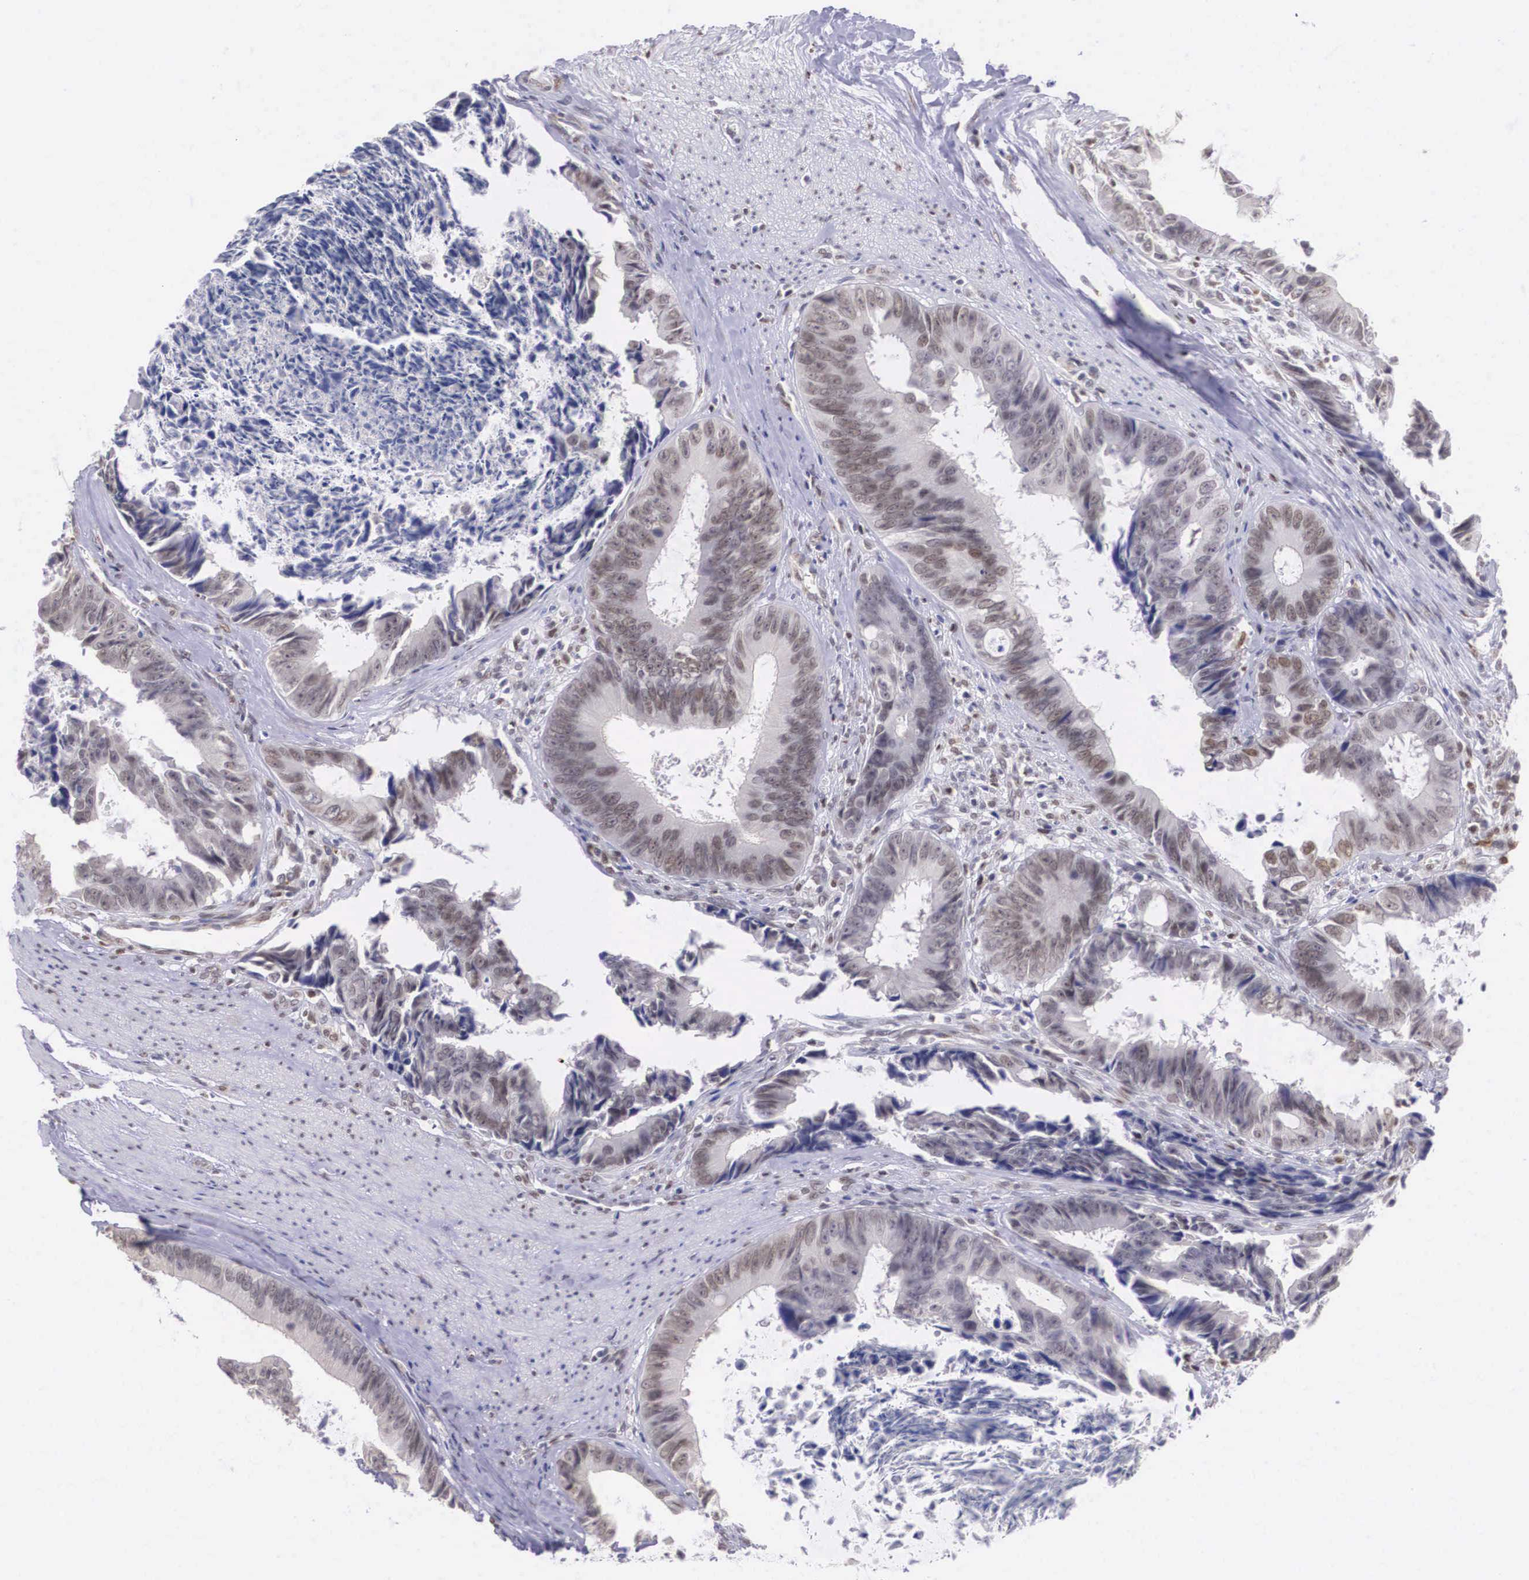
{"staining": {"intensity": "weak", "quantity": "25%-75%", "location": "nuclear"}, "tissue": "colorectal cancer", "cell_type": "Tumor cells", "image_type": "cancer", "snomed": [{"axis": "morphology", "description": "Adenocarcinoma, NOS"}, {"axis": "topography", "description": "Rectum"}], "caption": "Colorectal adenocarcinoma stained for a protein (brown) displays weak nuclear positive positivity in approximately 25%-75% of tumor cells.", "gene": "ETV6", "patient": {"sex": "female", "age": 98}}